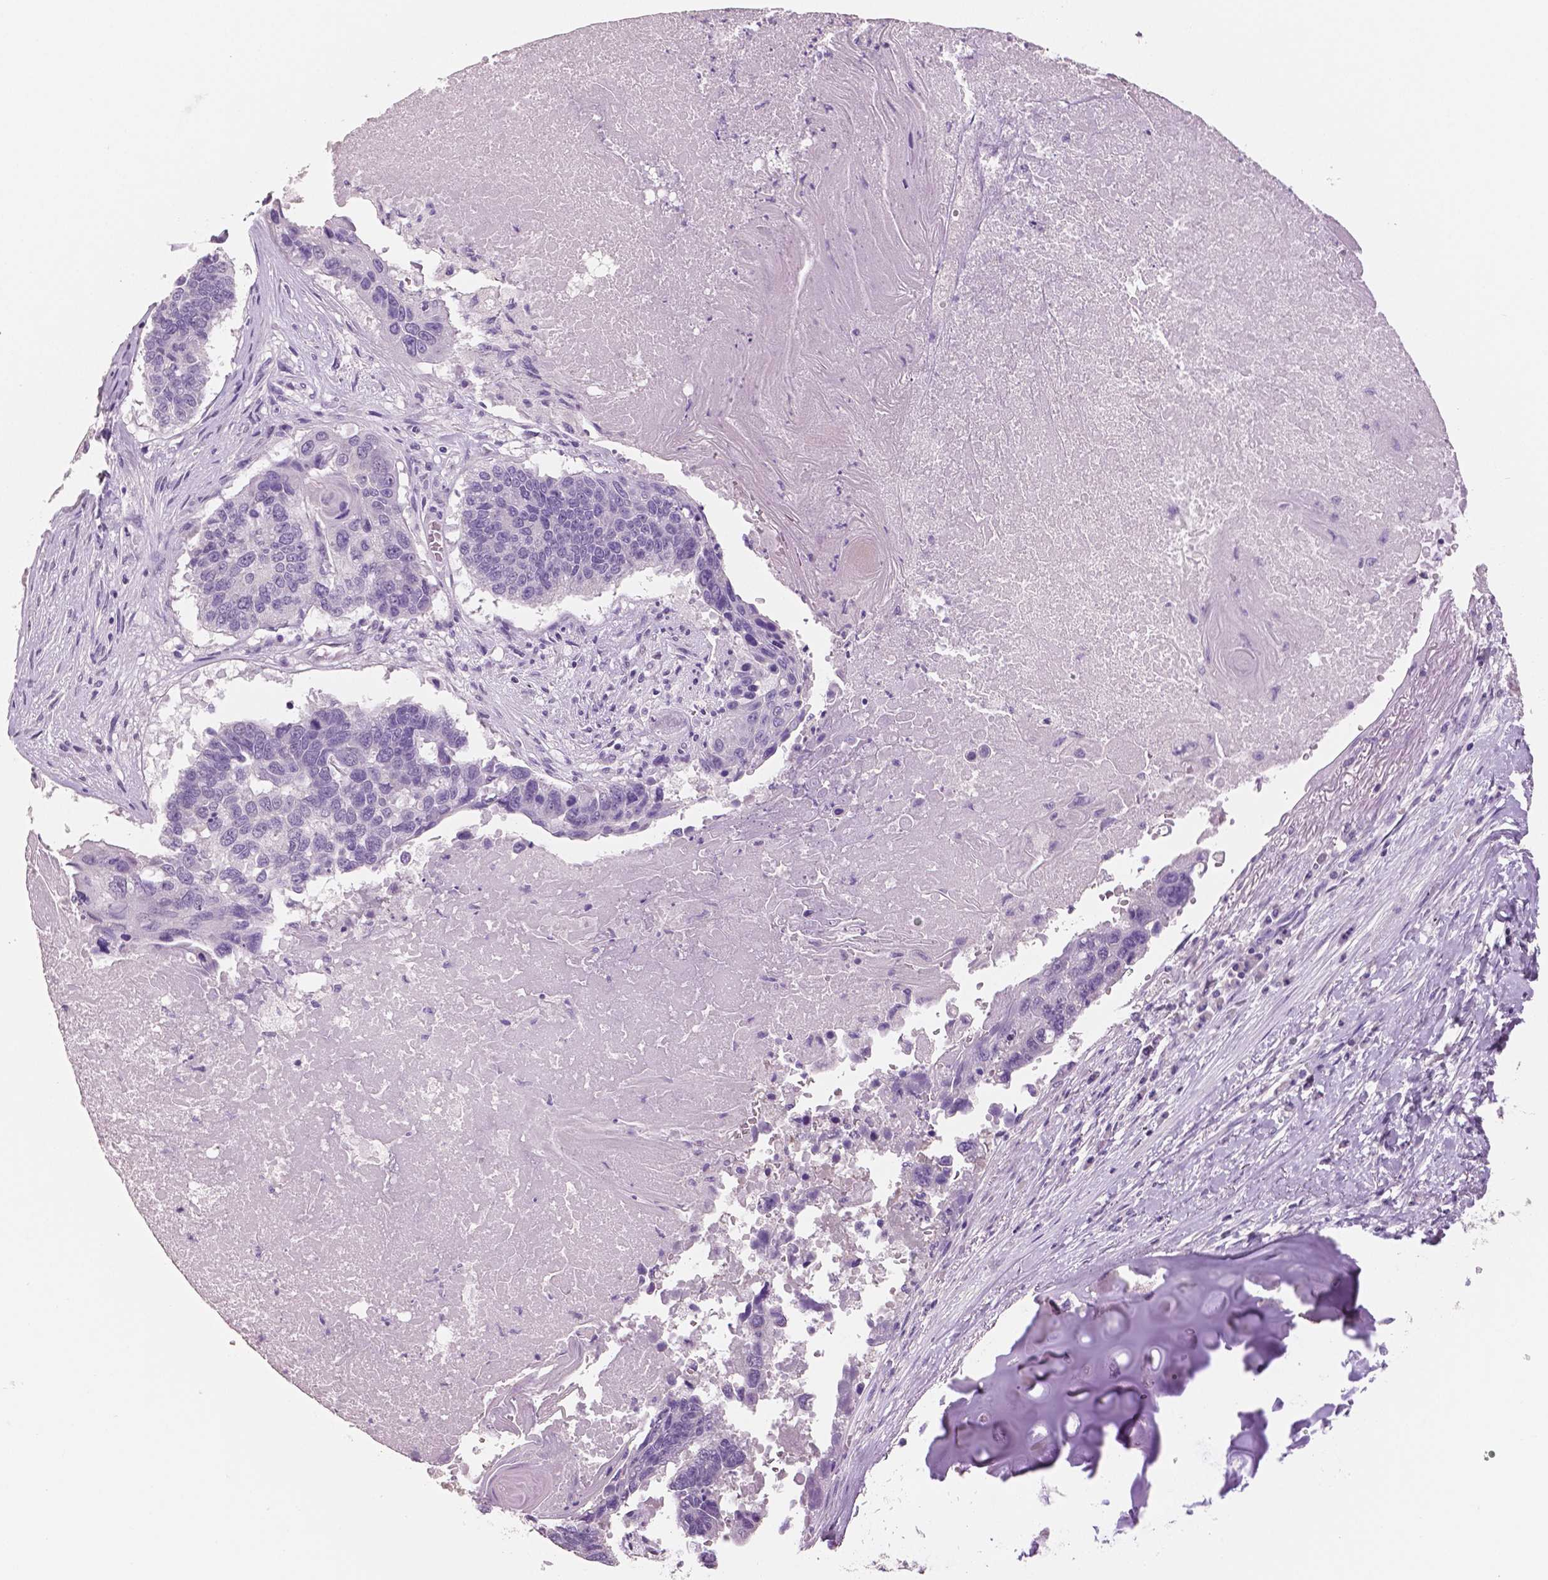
{"staining": {"intensity": "negative", "quantity": "none", "location": "none"}, "tissue": "lung cancer", "cell_type": "Tumor cells", "image_type": "cancer", "snomed": [{"axis": "morphology", "description": "Squamous cell carcinoma, NOS"}, {"axis": "topography", "description": "Lung"}], "caption": "The histopathology image demonstrates no significant positivity in tumor cells of lung cancer (squamous cell carcinoma). (DAB immunohistochemistry (IHC), high magnification).", "gene": "NECAB2", "patient": {"sex": "male", "age": 73}}